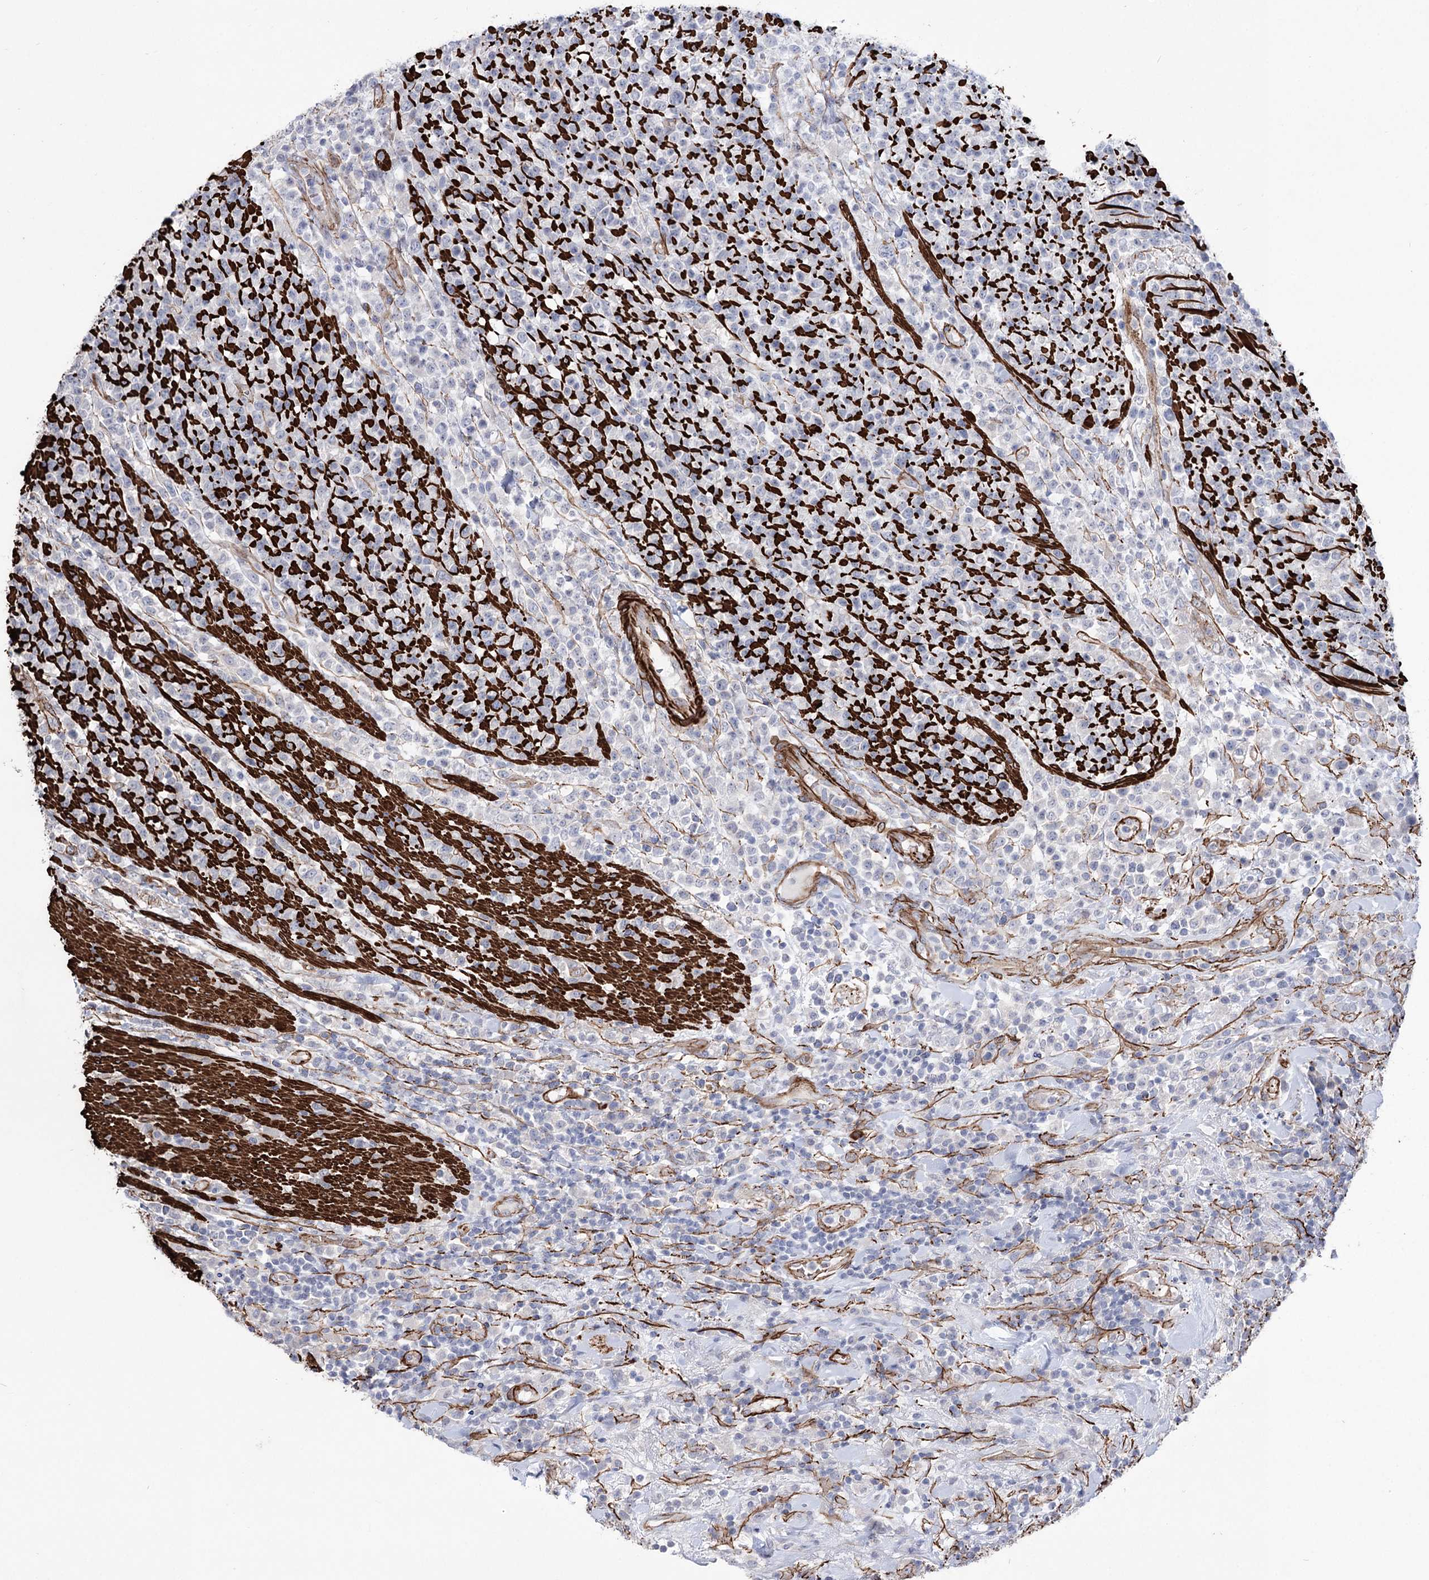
{"staining": {"intensity": "negative", "quantity": "none", "location": "none"}, "tissue": "lymphoma", "cell_type": "Tumor cells", "image_type": "cancer", "snomed": [{"axis": "morphology", "description": "Malignant lymphoma, non-Hodgkin's type, High grade"}, {"axis": "topography", "description": "Colon"}], "caption": "Immunohistochemical staining of high-grade malignant lymphoma, non-Hodgkin's type shows no significant positivity in tumor cells.", "gene": "ARHGAP20", "patient": {"sex": "female", "age": 53}}